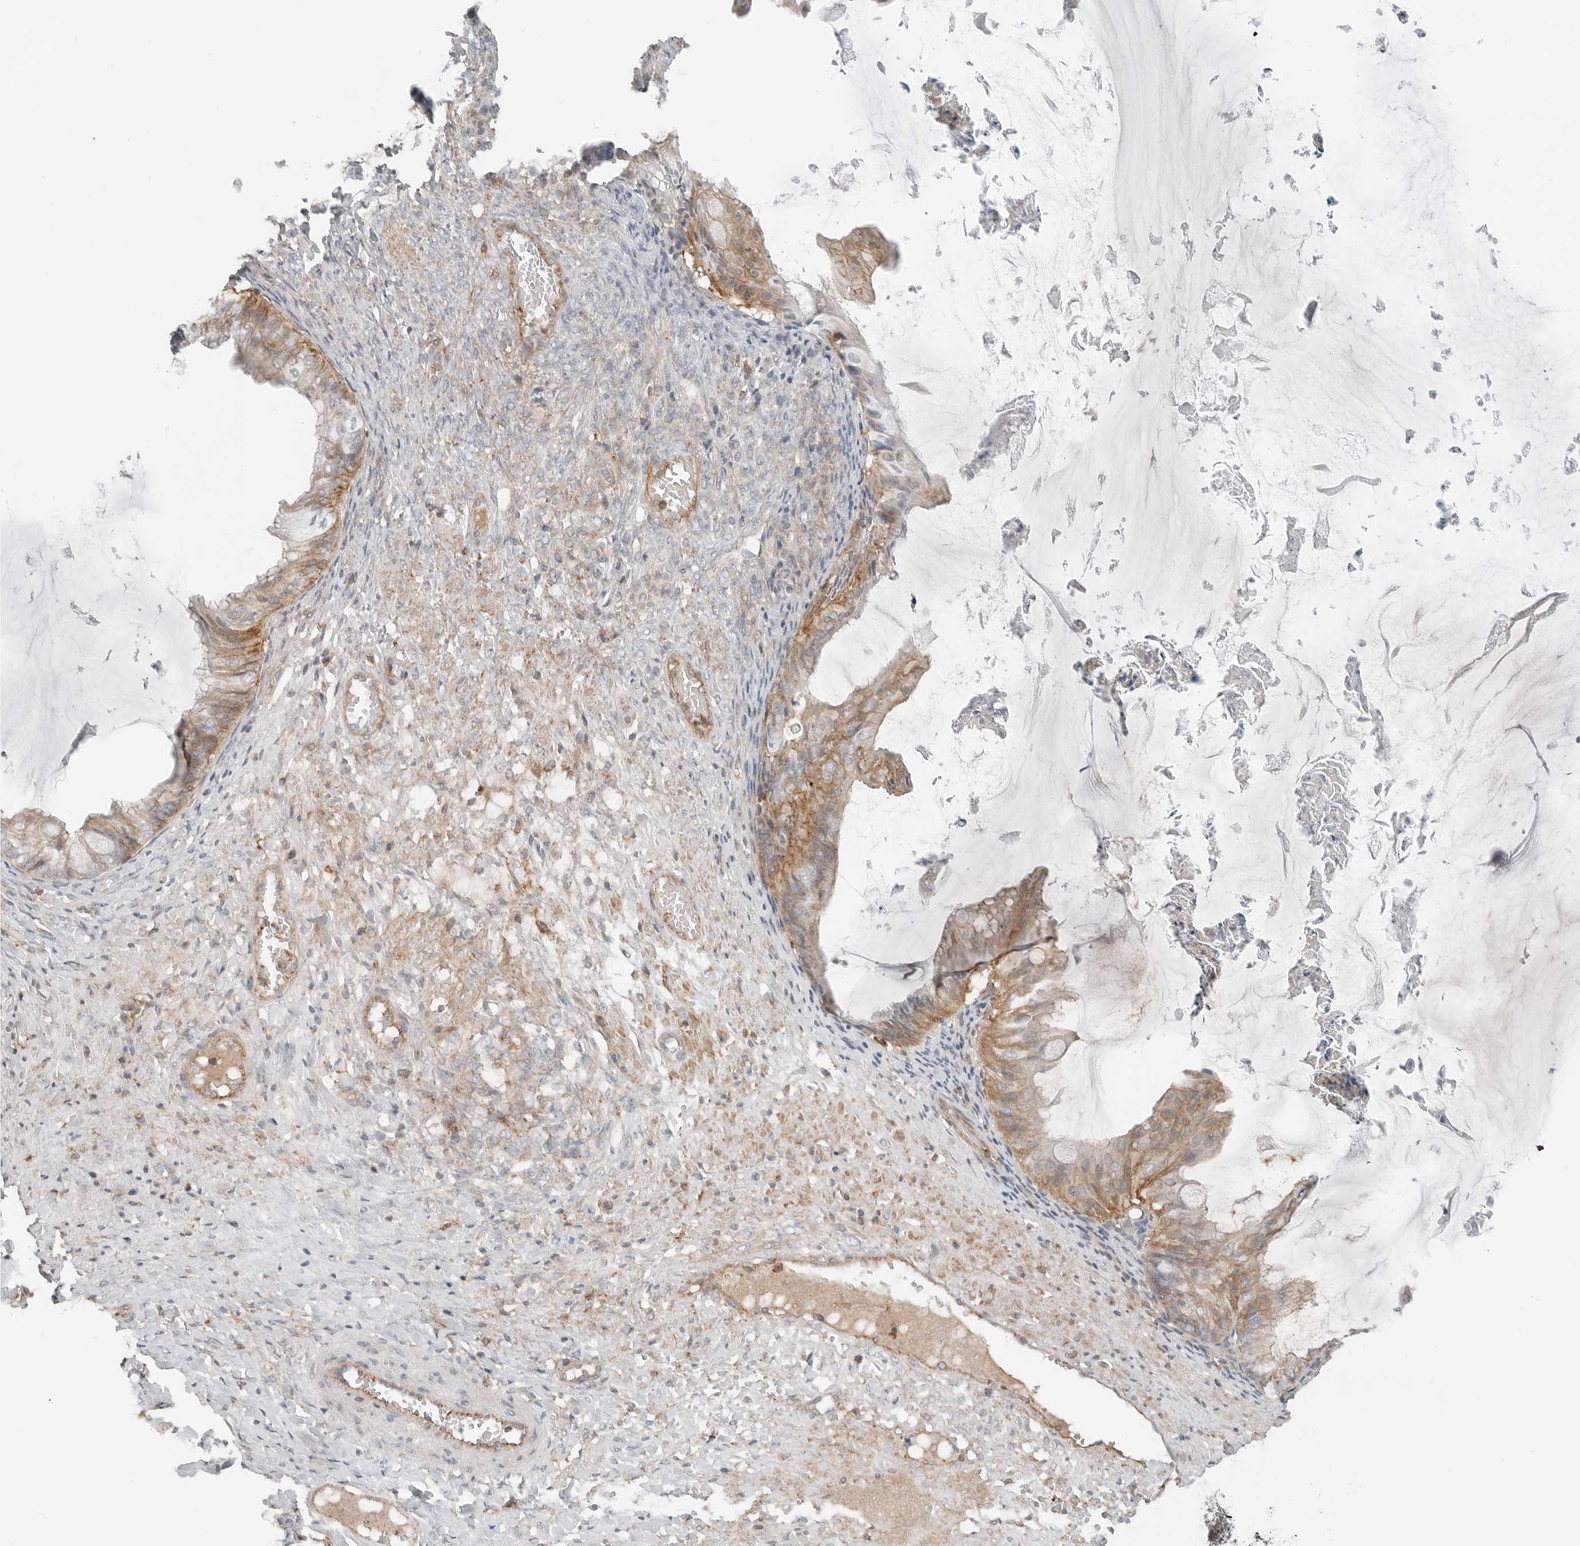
{"staining": {"intensity": "moderate", "quantity": ">75%", "location": "cytoplasmic/membranous"}, "tissue": "ovarian cancer", "cell_type": "Tumor cells", "image_type": "cancer", "snomed": [{"axis": "morphology", "description": "Cystadenocarcinoma, mucinous, NOS"}, {"axis": "topography", "description": "Ovary"}], "caption": "Tumor cells show moderate cytoplasmic/membranous expression in about >75% of cells in ovarian cancer.", "gene": "LEFTY2", "patient": {"sex": "female", "age": 61}}